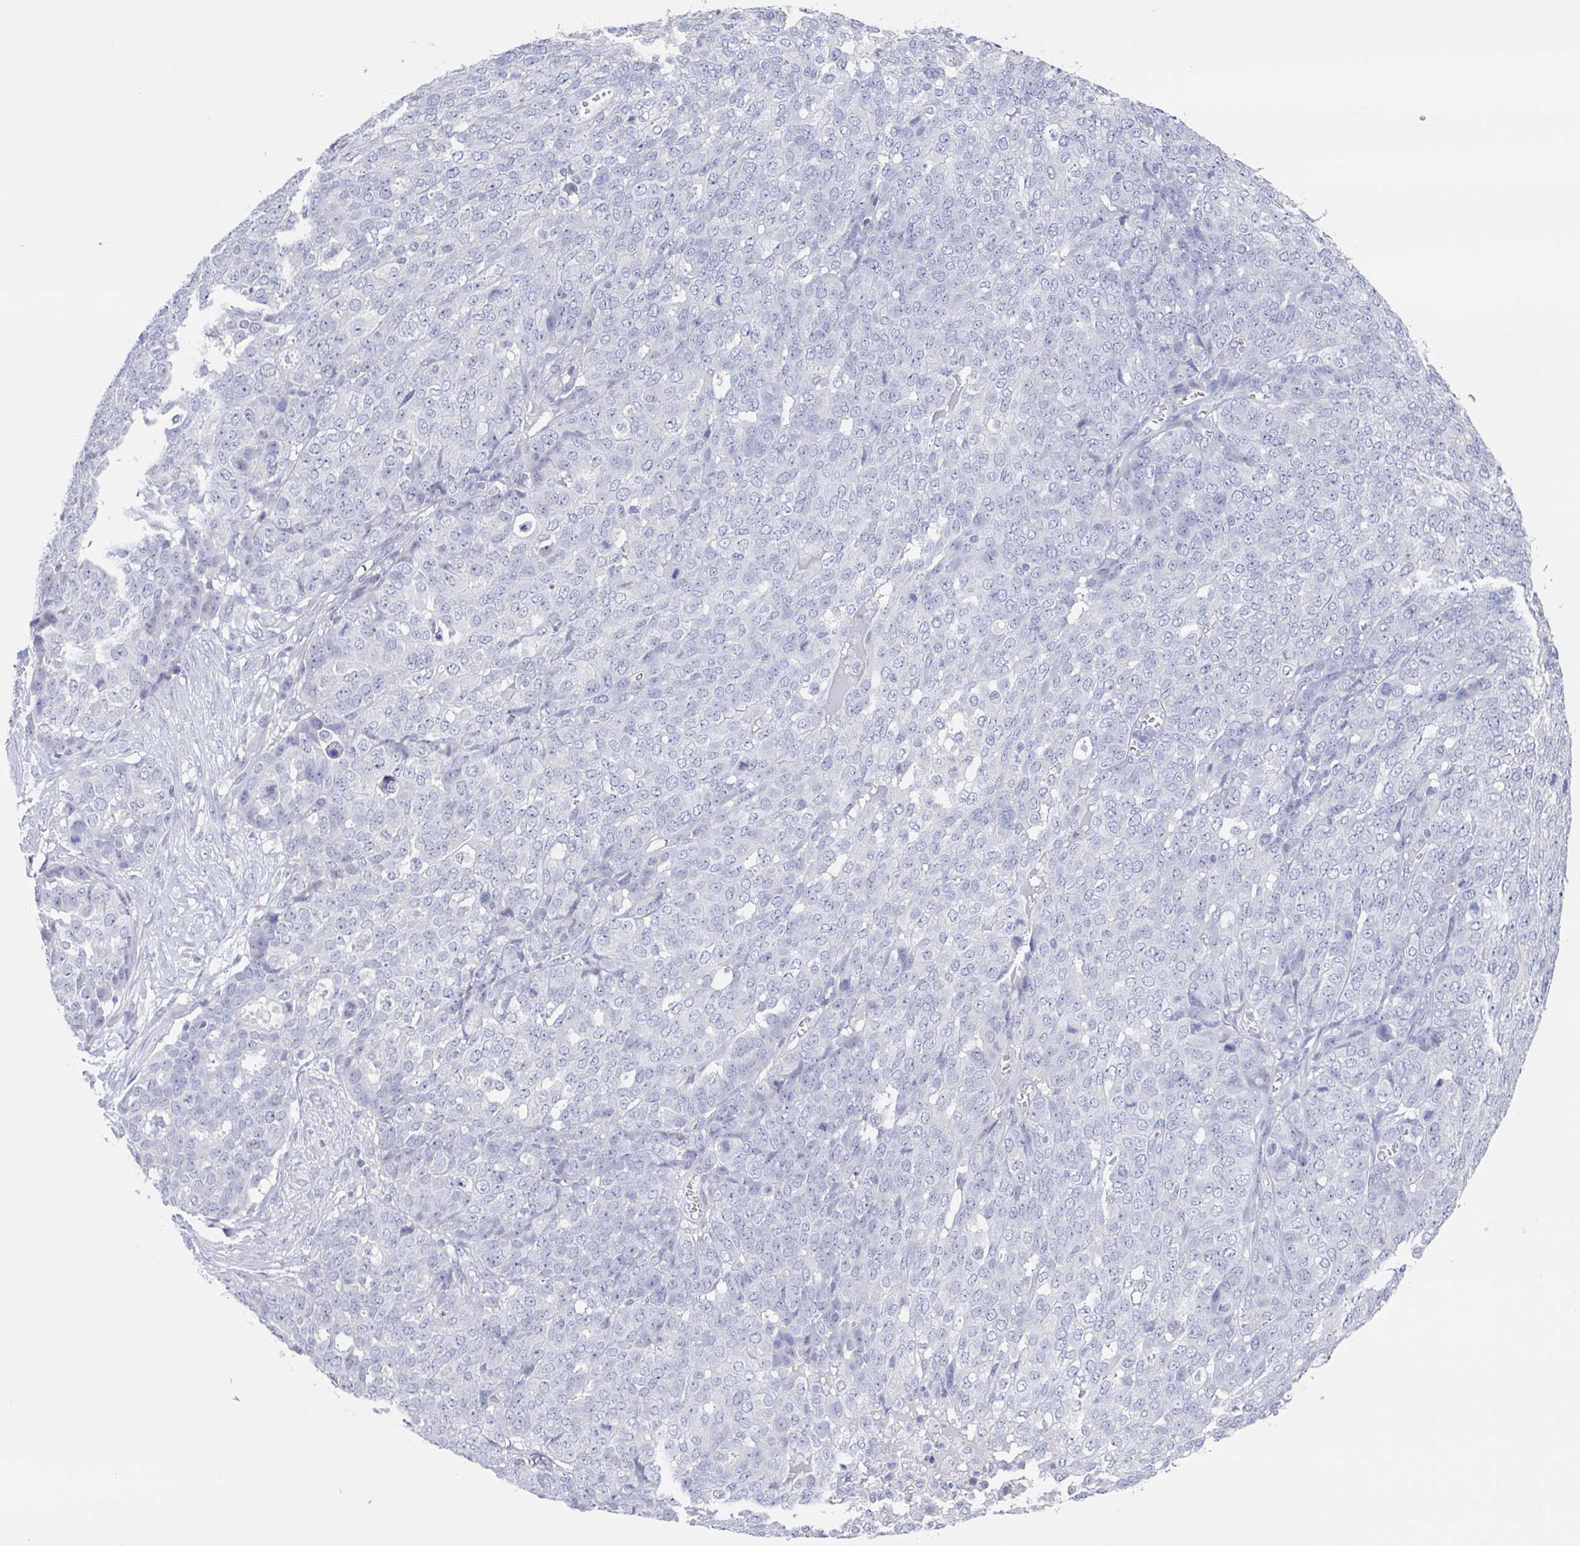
{"staining": {"intensity": "negative", "quantity": "none", "location": "none"}, "tissue": "ovarian cancer", "cell_type": "Tumor cells", "image_type": "cancer", "snomed": [{"axis": "morphology", "description": "Cystadenocarcinoma, serous, NOS"}, {"axis": "topography", "description": "Soft tissue"}, {"axis": "topography", "description": "Ovary"}], "caption": "IHC image of neoplastic tissue: ovarian cancer (serous cystadenocarcinoma) stained with DAB (3,3'-diaminobenzidine) demonstrates no significant protein staining in tumor cells.", "gene": "NOXRED1", "patient": {"sex": "female", "age": 57}}